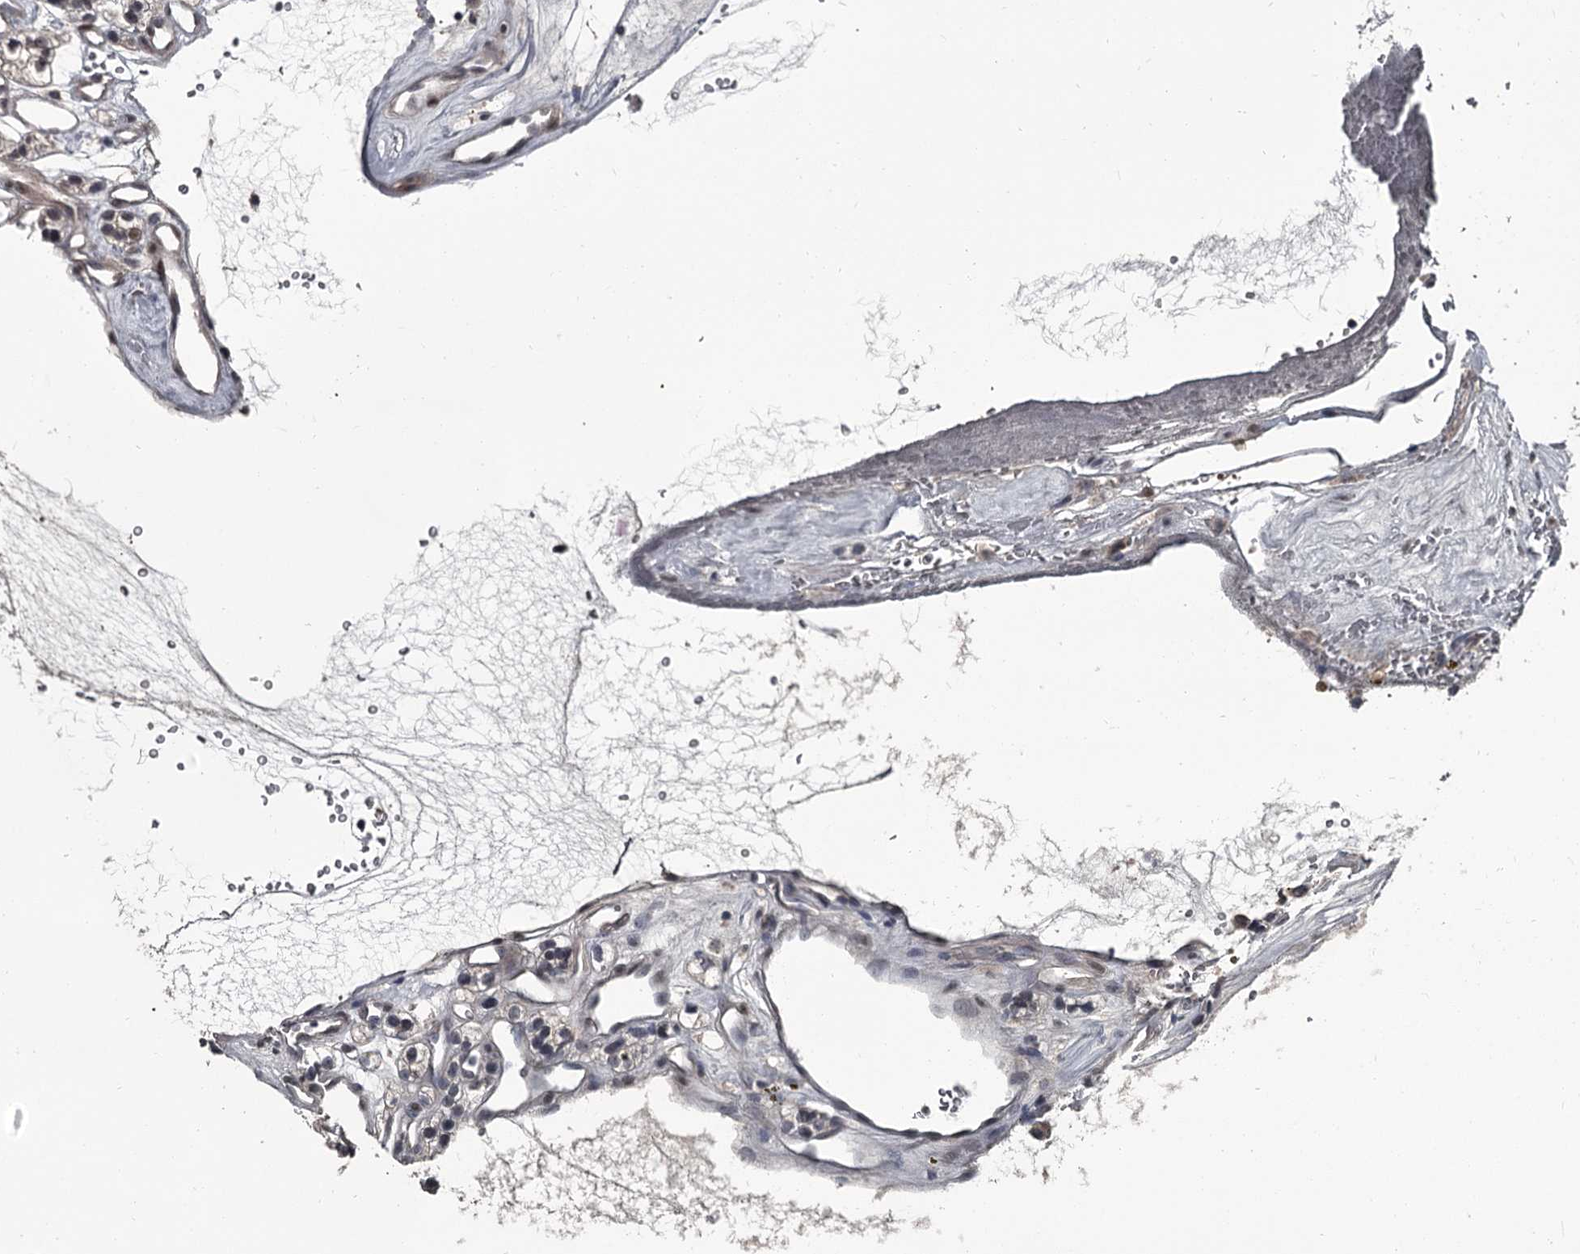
{"staining": {"intensity": "negative", "quantity": "none", "location": "none"}, "tissue": "renal cancer", "cell_type": "Tumor cells", "image_type": "cancer", "snomed": [{"axis": "morphology", "description": "Adenocarcinoma, NOS"}, {"axis": "topography", "description": "Kidney"}], "caption": "An image of human renal cancer (adenocarcinoma) is negative for staining in tumor cells. Nuclei are stained in blue.", "gene": "PRPF40B", "patient": {"sex": "female", "age": 57}}